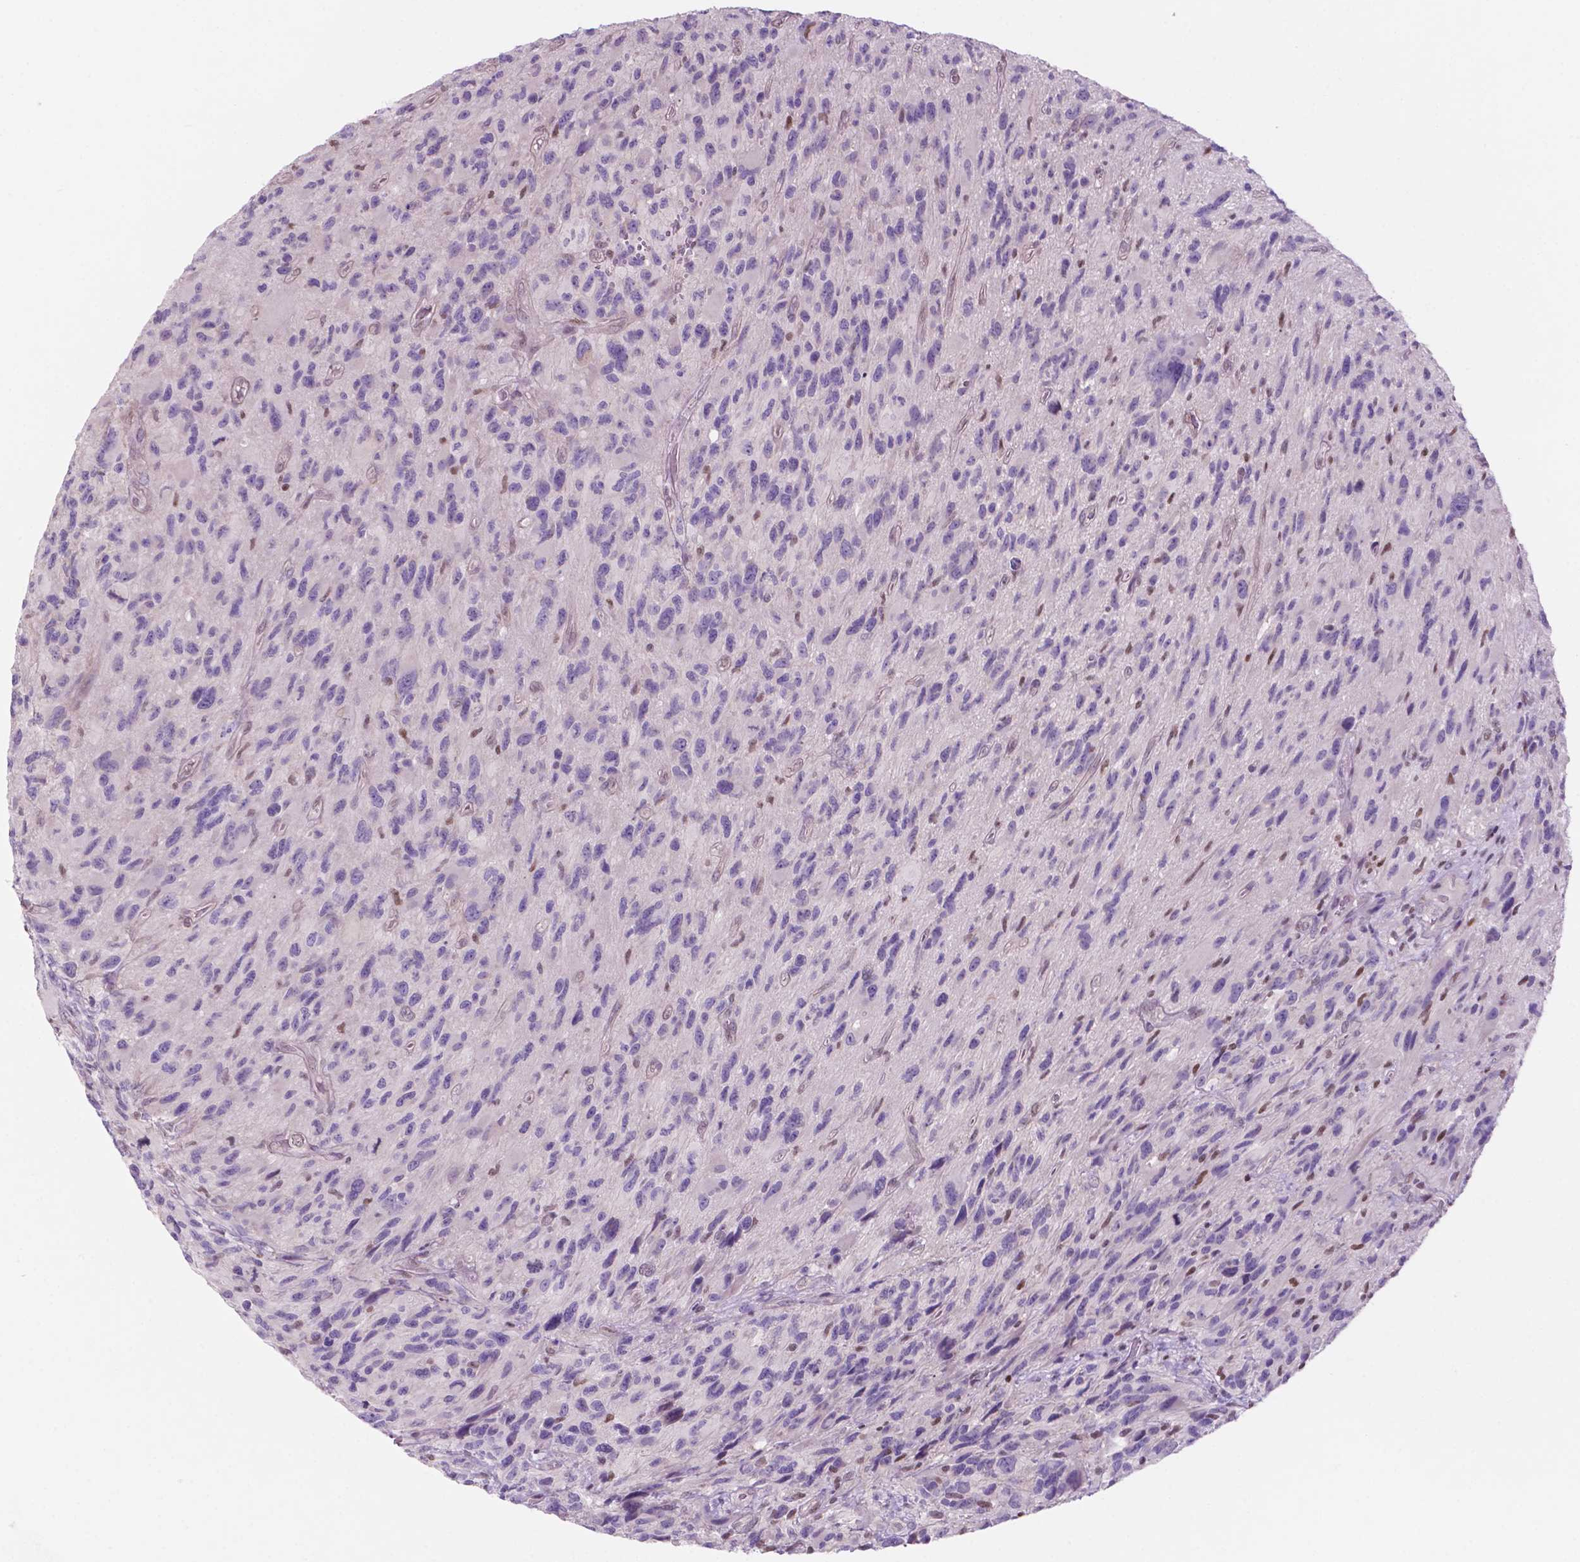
{"staining": {"intensity": "negative", "quantity": "none", "location": "none"}, "tissue": "glioma", "cell_type": "Tumor cells", "image_type": "cancer", "snomed": [{"axis": "morphology", "description": "Glioma, malignant, NOS"}, {"axis": "morphology", "description": "Glioma, malignant, High grade"}, {"axis": "topography", "description": "Brain"}], "caption": "Image shows no protein expression in tumor cells of glioma tissue.", "gene": "FAM50B", "patient": {"sex": "female", "age": 71}}